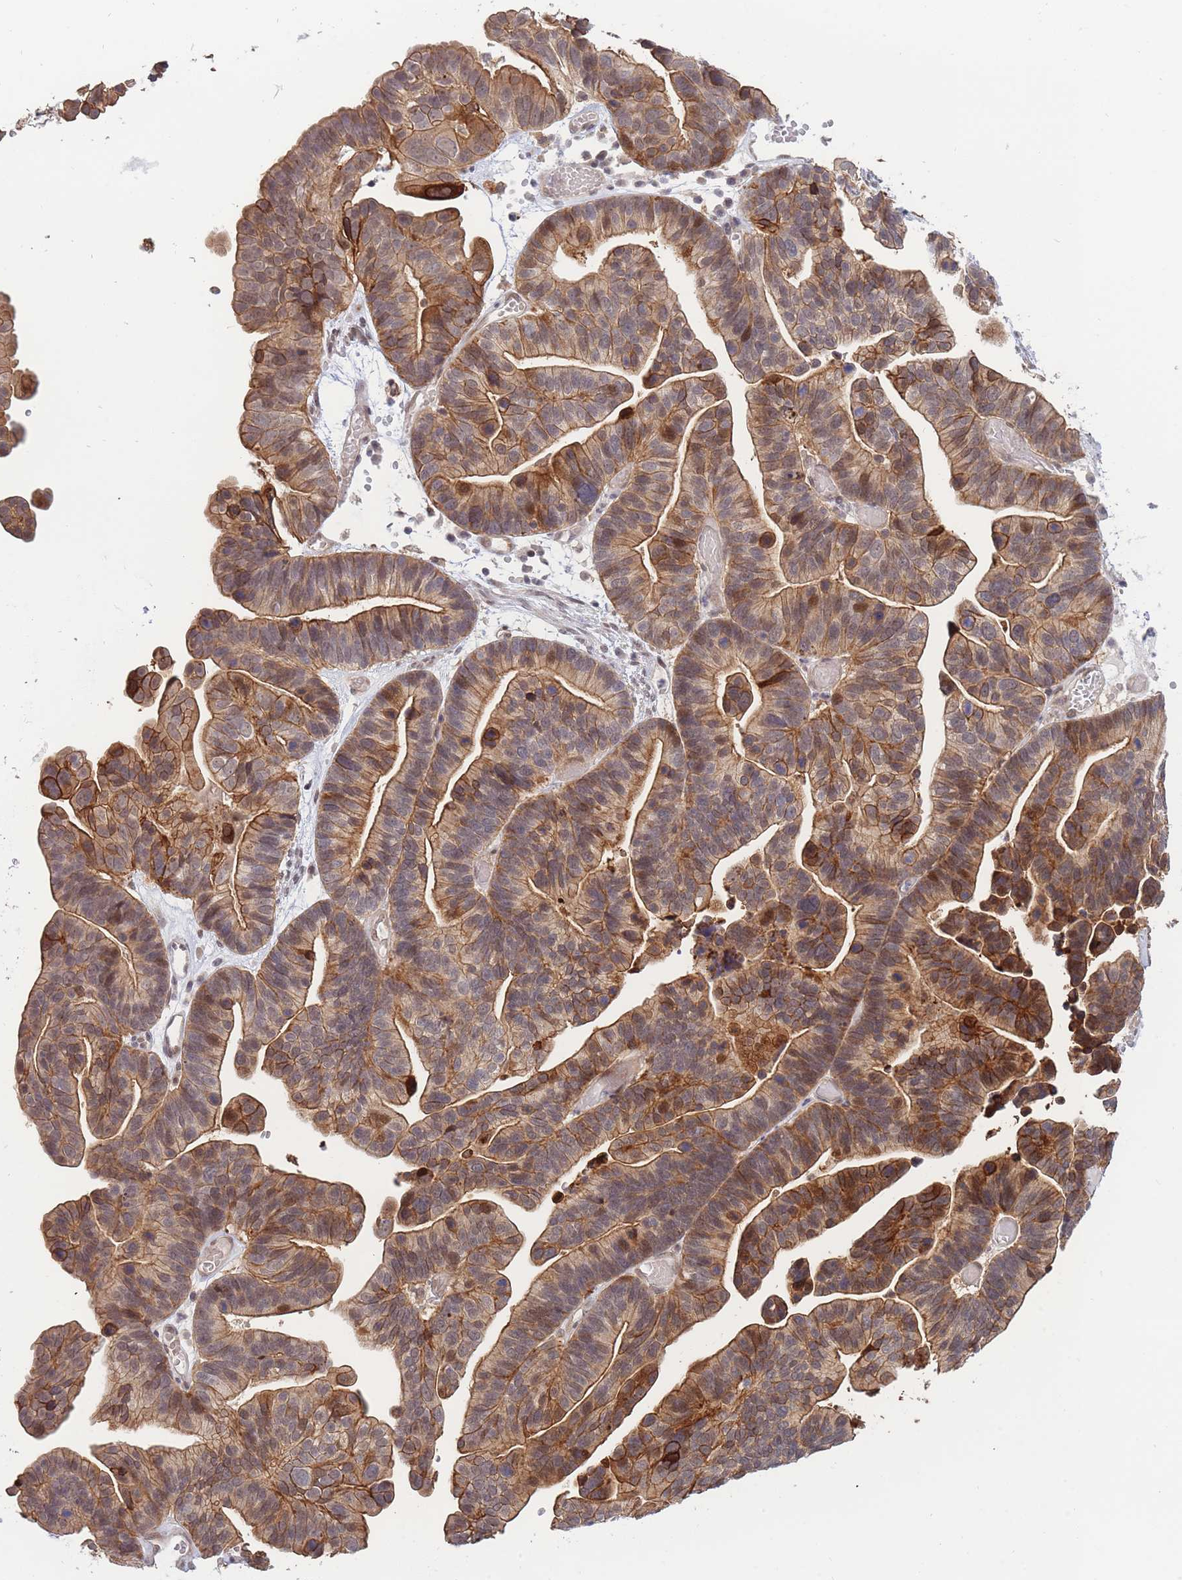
{"staining": {"intensity": "strong", "quantity": ">75%", "location": "cytoplasmic/membranous,nuclear"}, "tissue": "ovarian cancer", "cell_type": "Tumor cells", "image_type": "cancer", "snomed": [{"axis": "morphology", "description": "Cystadenocarcinoma, serous, NOS"}, {"axis": "topography", "description": "Ovary"}], "caption": "High-magnification brightfield microscopy of ovarian cancer (serous cystadenocarcinoma) stained with DAB (brown) and counterstained with hematoxylin (blue). tumor cells exhibit strong cytoplasmic/membranous and nuclear staining is identified in about>75% of cells. The protein is stained brown, and the nuclei are stained in blue (DAB IHC with brightfield microscopy, high magnification).", "gene": "BOD1L1", "patient": {"sex": "female", "age": 56}}